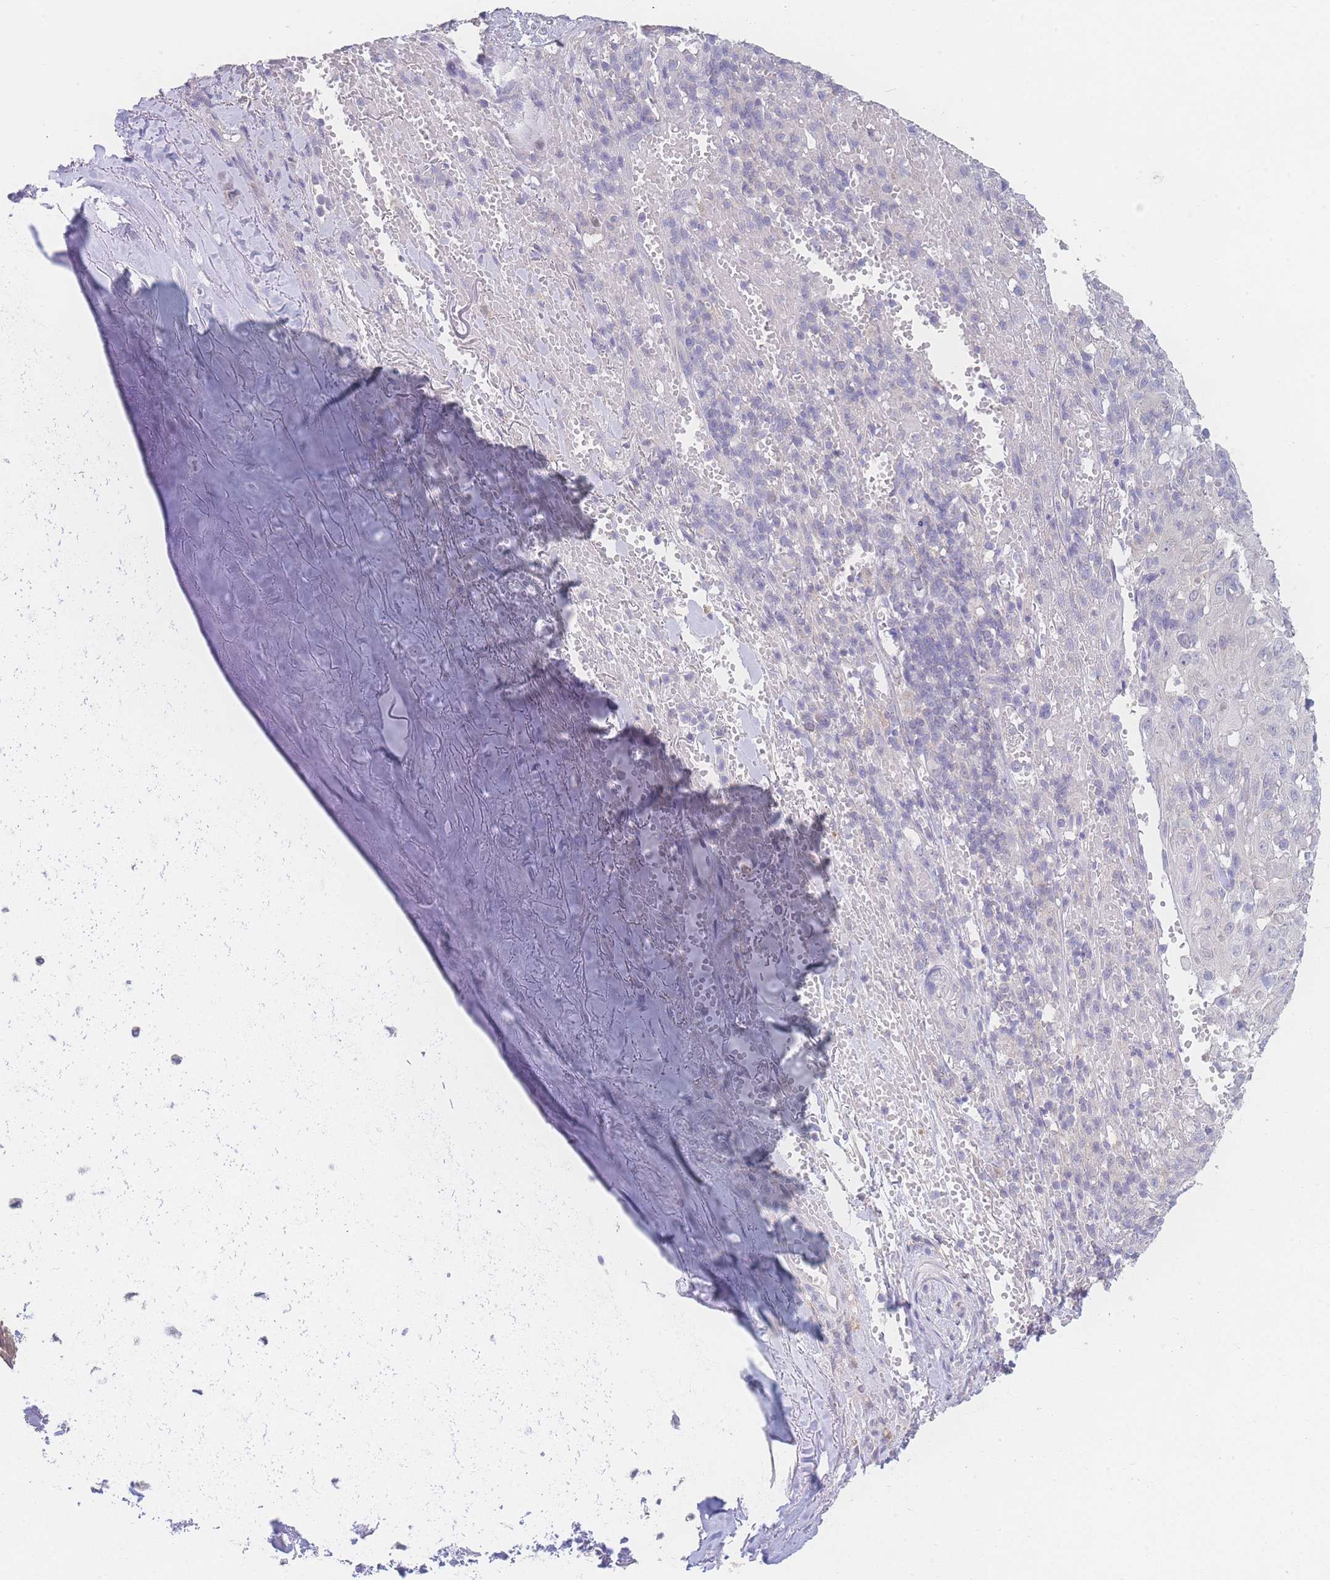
{"staining": {"intensity": "negative", "quantity": "none", "location": "none"}, "tissue": "skin cancer", "cell_type": "Tumor cells", "image_type": "cancer", "snomed": [{"axis": "morphology", "description": "Normal tissue, NOS"}, {"axis": "morphology", "description": "Squamous cell carcinoma, NOS"}, {"axis": "topography", "description": "Skin"}, {"axis": "topography", "description": "Cartilage tissue"}], "caption": "A micrograph of human skin squamous cell carcinoma is negative for staining in tumor cells.", "gene": "GIPR", "patient": {"sex": "female", "age": 79}}